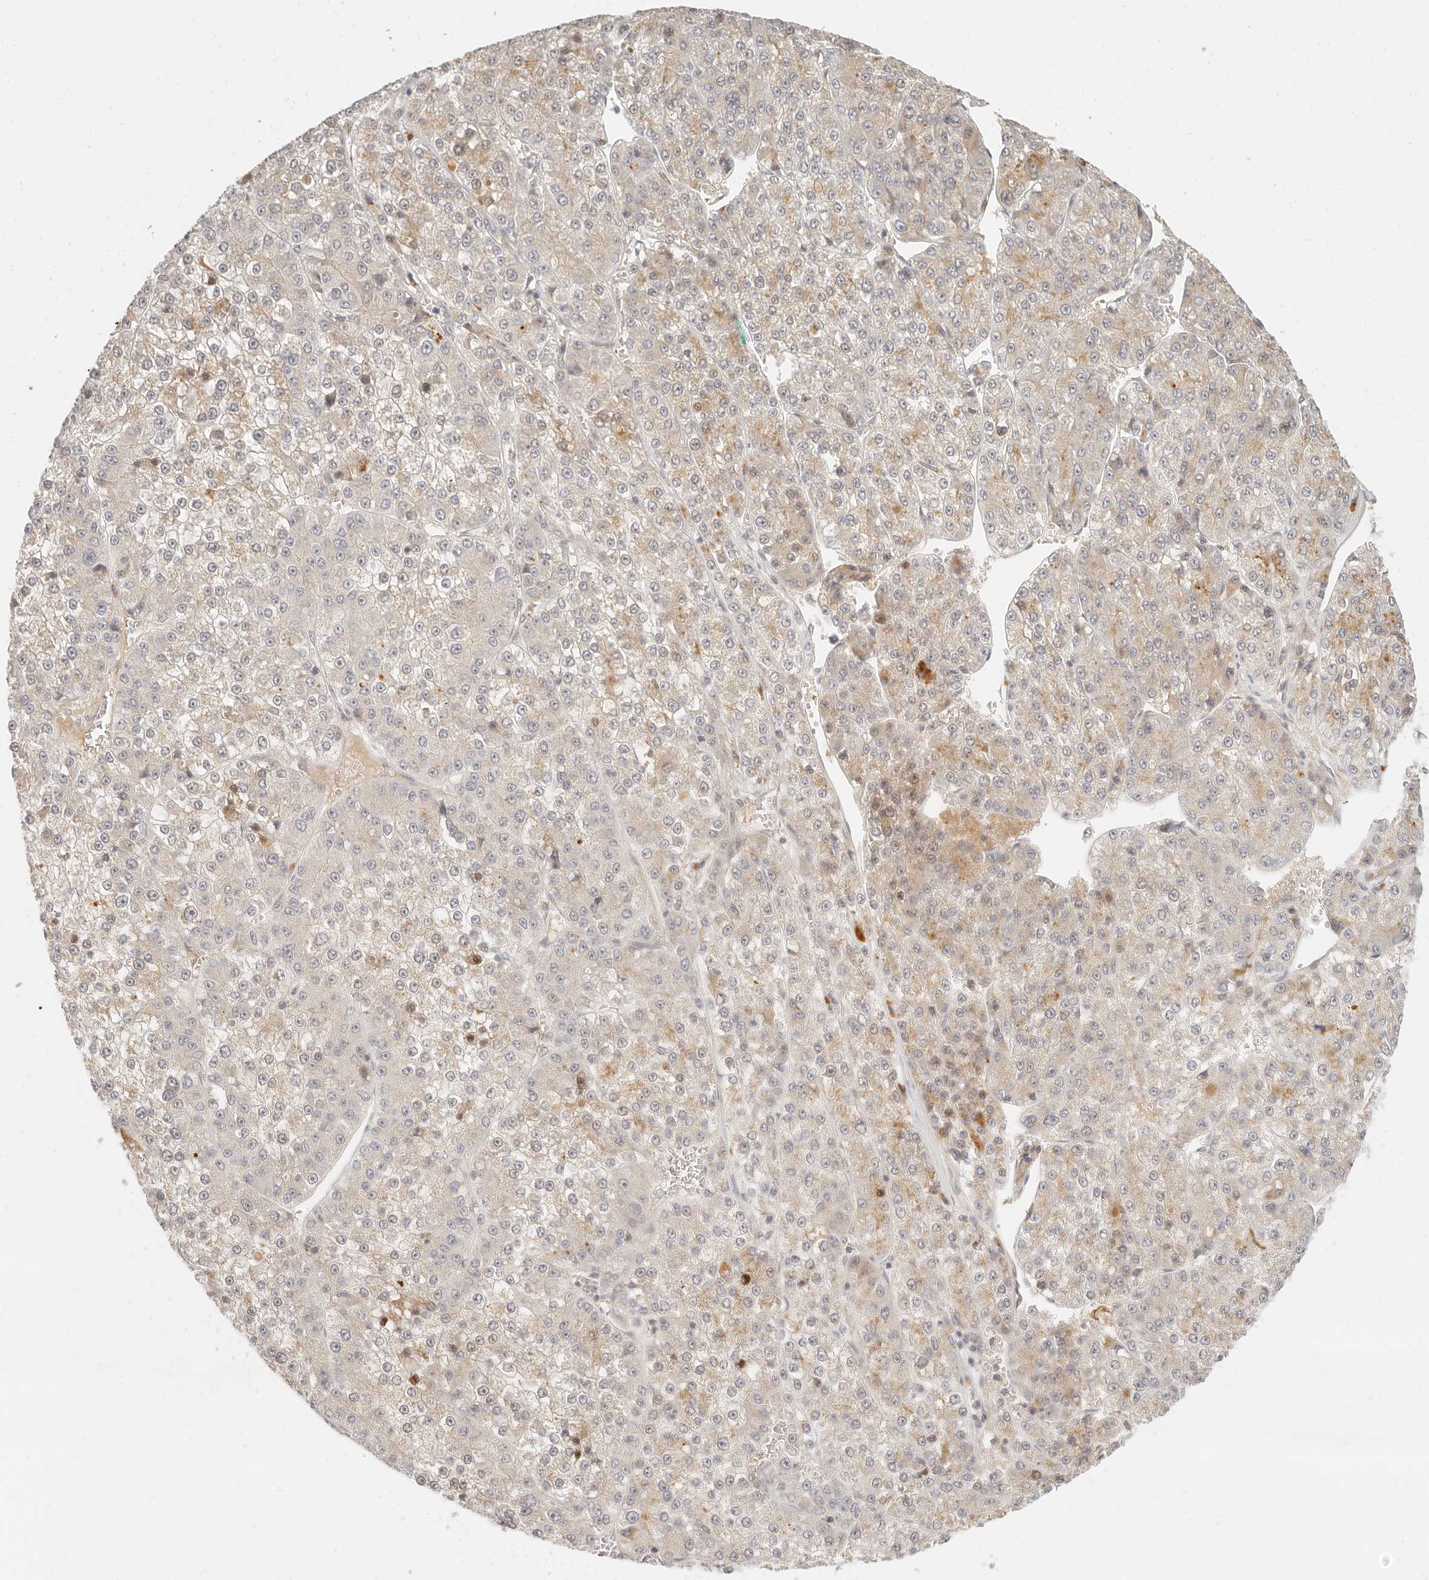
{"staining": {"intensity": "weak", "quantity": "<25%", "location": "cytoplasmic/membranous"}, "tissue": "liver cancer", "cell_type": "Tumor cells", "image_type": "cancer", "snomed": [{"axis": "morphology", "description": "Carcinoma, Hepatocellular, NOS"}, {"axis": "topography", "description": "Liver"}], "caption": "Immunohistochemistry histopathology image of human liver cancer (hepatocellular carcinoma) stained for a protein (brown), which demonstrates no staining in tumor cells. (Stains: DAB (3,3'-diaminobenzidine) immunohistochemistry (IHC) with hematoxylin counter stain, Microscopy: brightfield microscopy at high magnification).", "gene": "INTS11", "patient": {"sex": "female", "age": 73}}